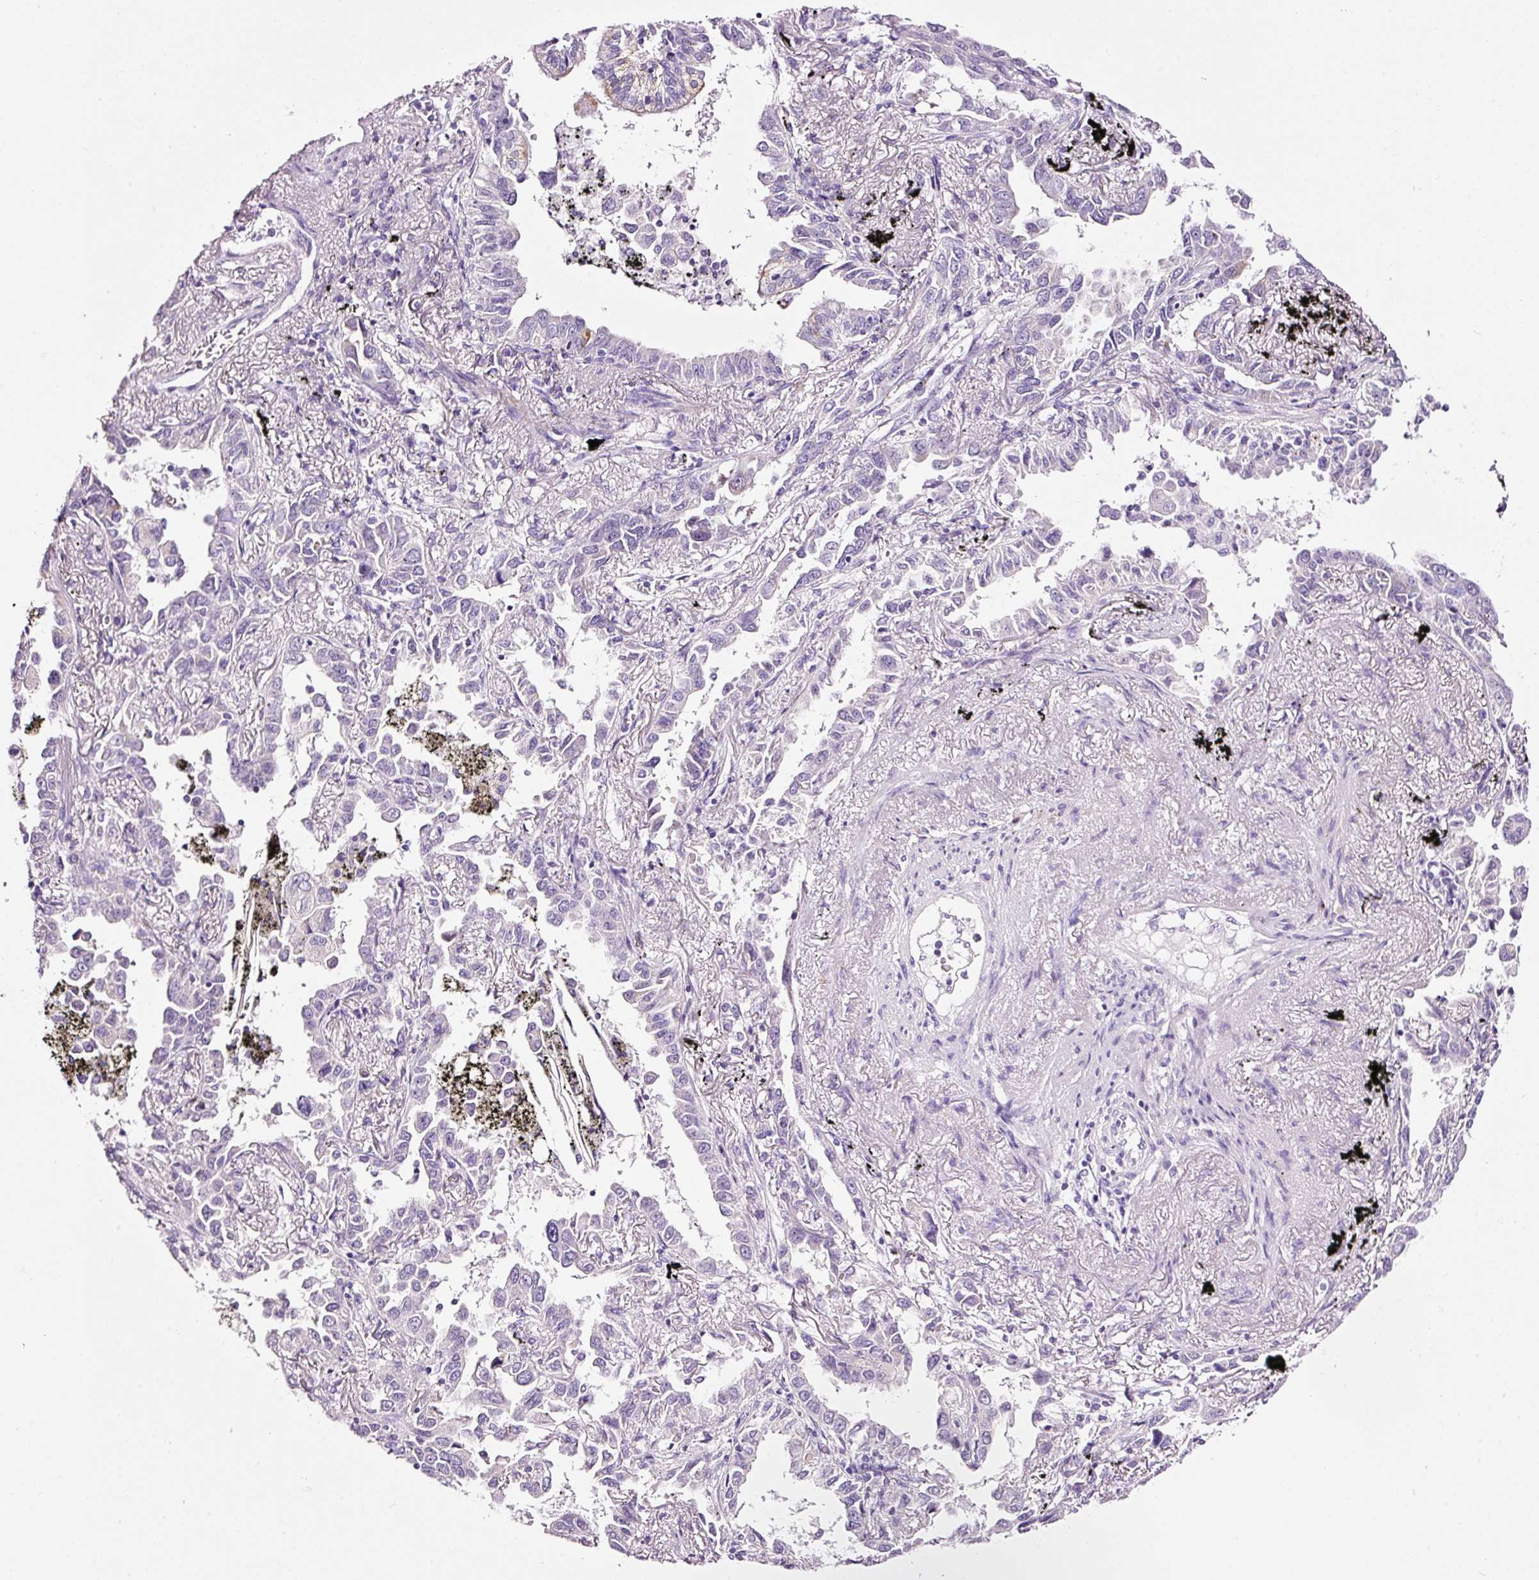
{"staining": {"intensity": "negative", "quantity": "none", "location": "none"}, "tissue": "lung cancer", "cell_type": "Tumor cells", "image_type": "cancer", "snomed": [{"axis": "morphology", "description": "Adenocarcinoma, NOS"}, {"axis": "topography", "description": "Lung"}], "caption": "Immunohistochemistry (IHC) image of human lung cancer stained for a protein (brown), which exhibits no staining in tumor cells. (Immunohistochemistry, brightfield microscopy, high magnification).", "gene": "RTF2", "patient": {"sex": "male", "age": 67}}